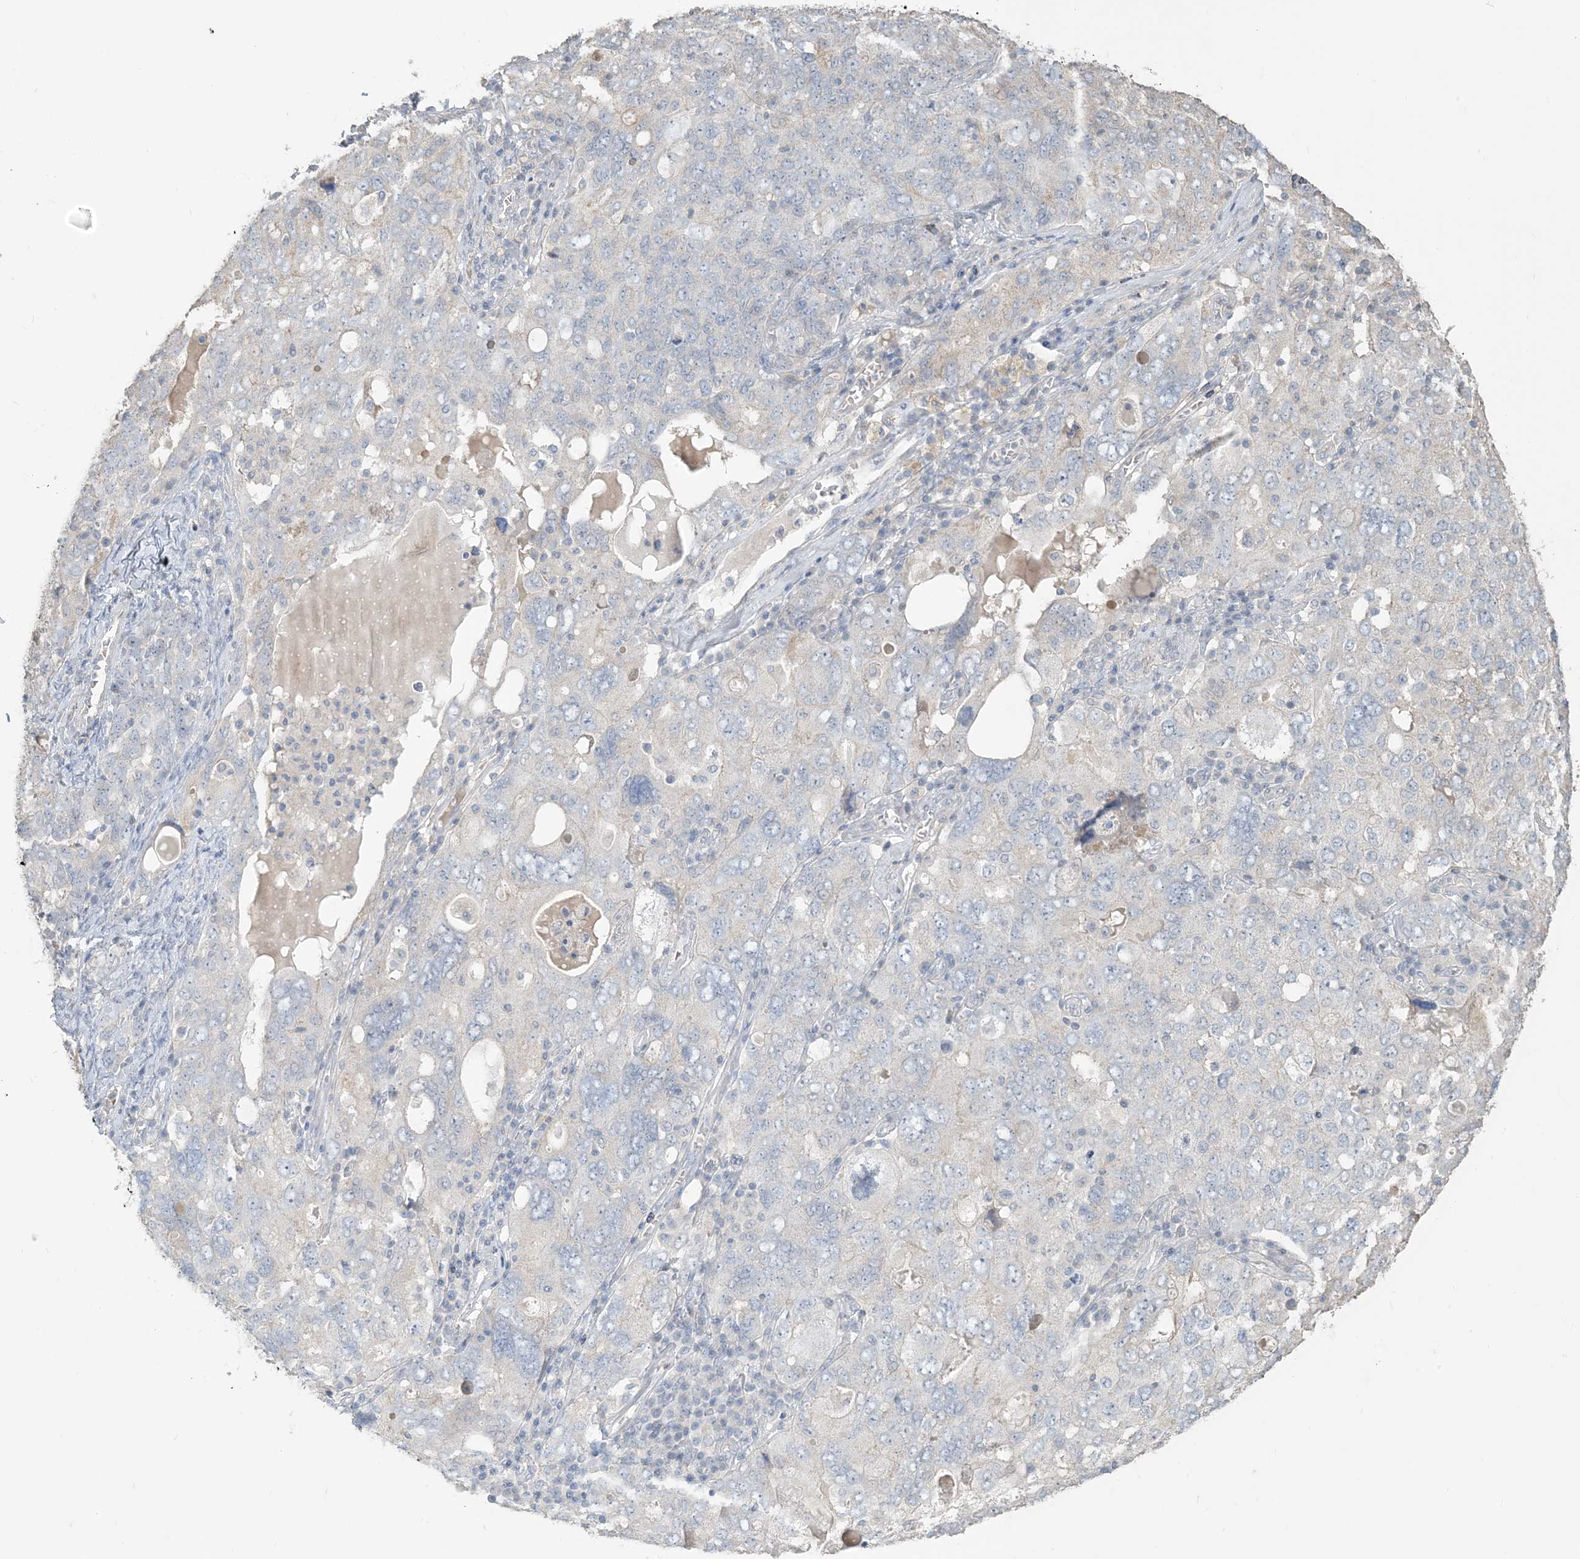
{"staining": {"intensity": "negative", "quantity": "none", "location": "none"}, "tissue": "ovarian cancer", "cell_type": "Tumor cells", "image_type": "cancer", "snomed": [{"axis": "morphology", "description": "Carcinoma, endometroid"}, {"axis": "topography", "description": "Ovary"}], "caption": "Immunohistochemical staining of human endometroid carcinoma (ovarian) exhibits no significant positivity in tumor cells. (IHC, brightfield microscopy, high magnification).", "gene": "NPHS2", "patient": {"sex": "female", "age": 62}}